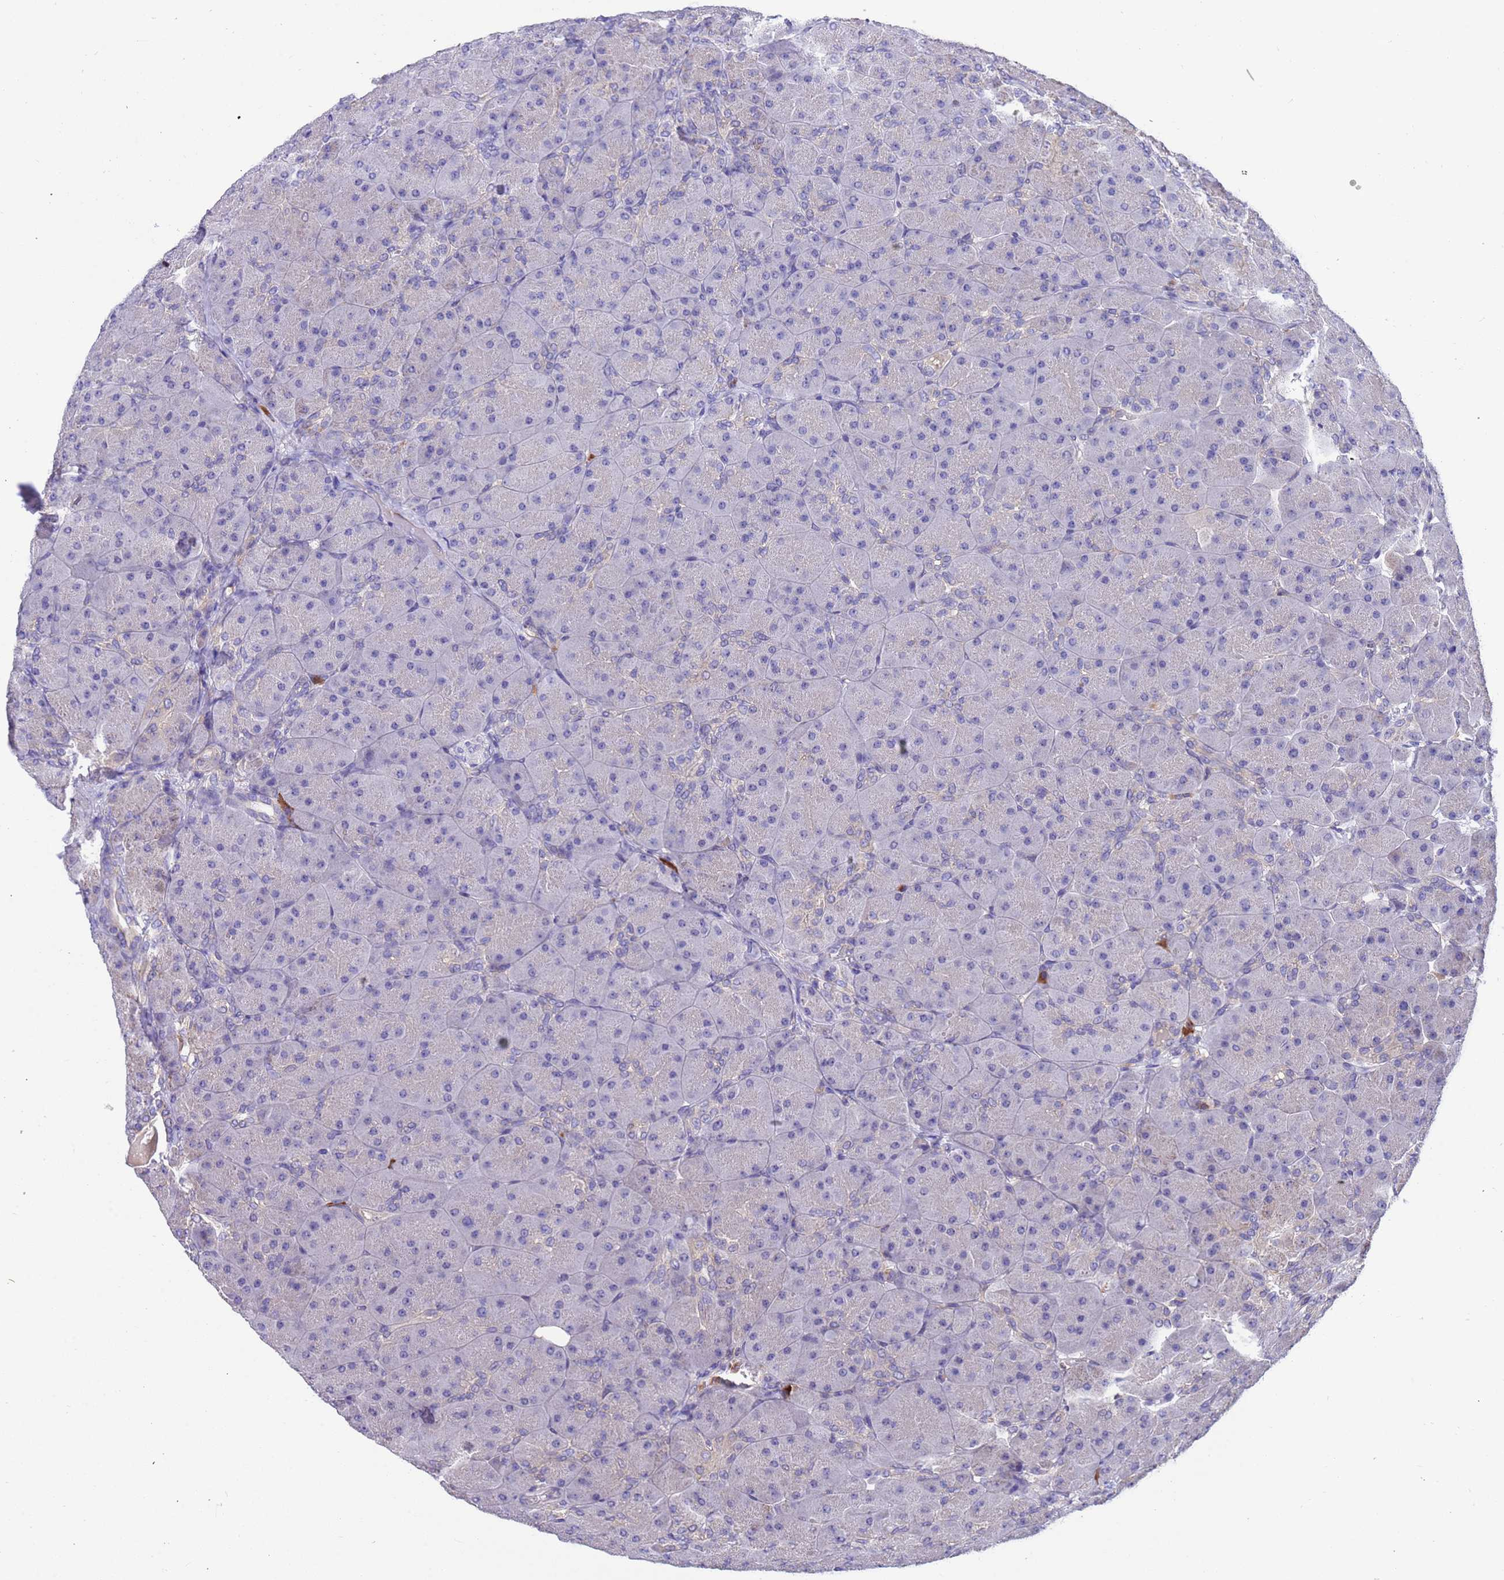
{"staining": {"intensity": "weak", "quantity": "<25%", "location": "cytoplasmic/membranous"}, "tissue": "pancreas", "cell_type": "Exocrine glandular cells", "image_type": "normal", "snomed": [{"axis": "morphology", "description": "Normal tissue, NOS"}, {"axis": "topography", "description": "Pancreas"}], "caption": "The IHC photomicrograph has no significant staining in exocrine glandular cells of pancreas.", "gene": "AMPD3", "patient": {"sex": "male", "age": 66}}